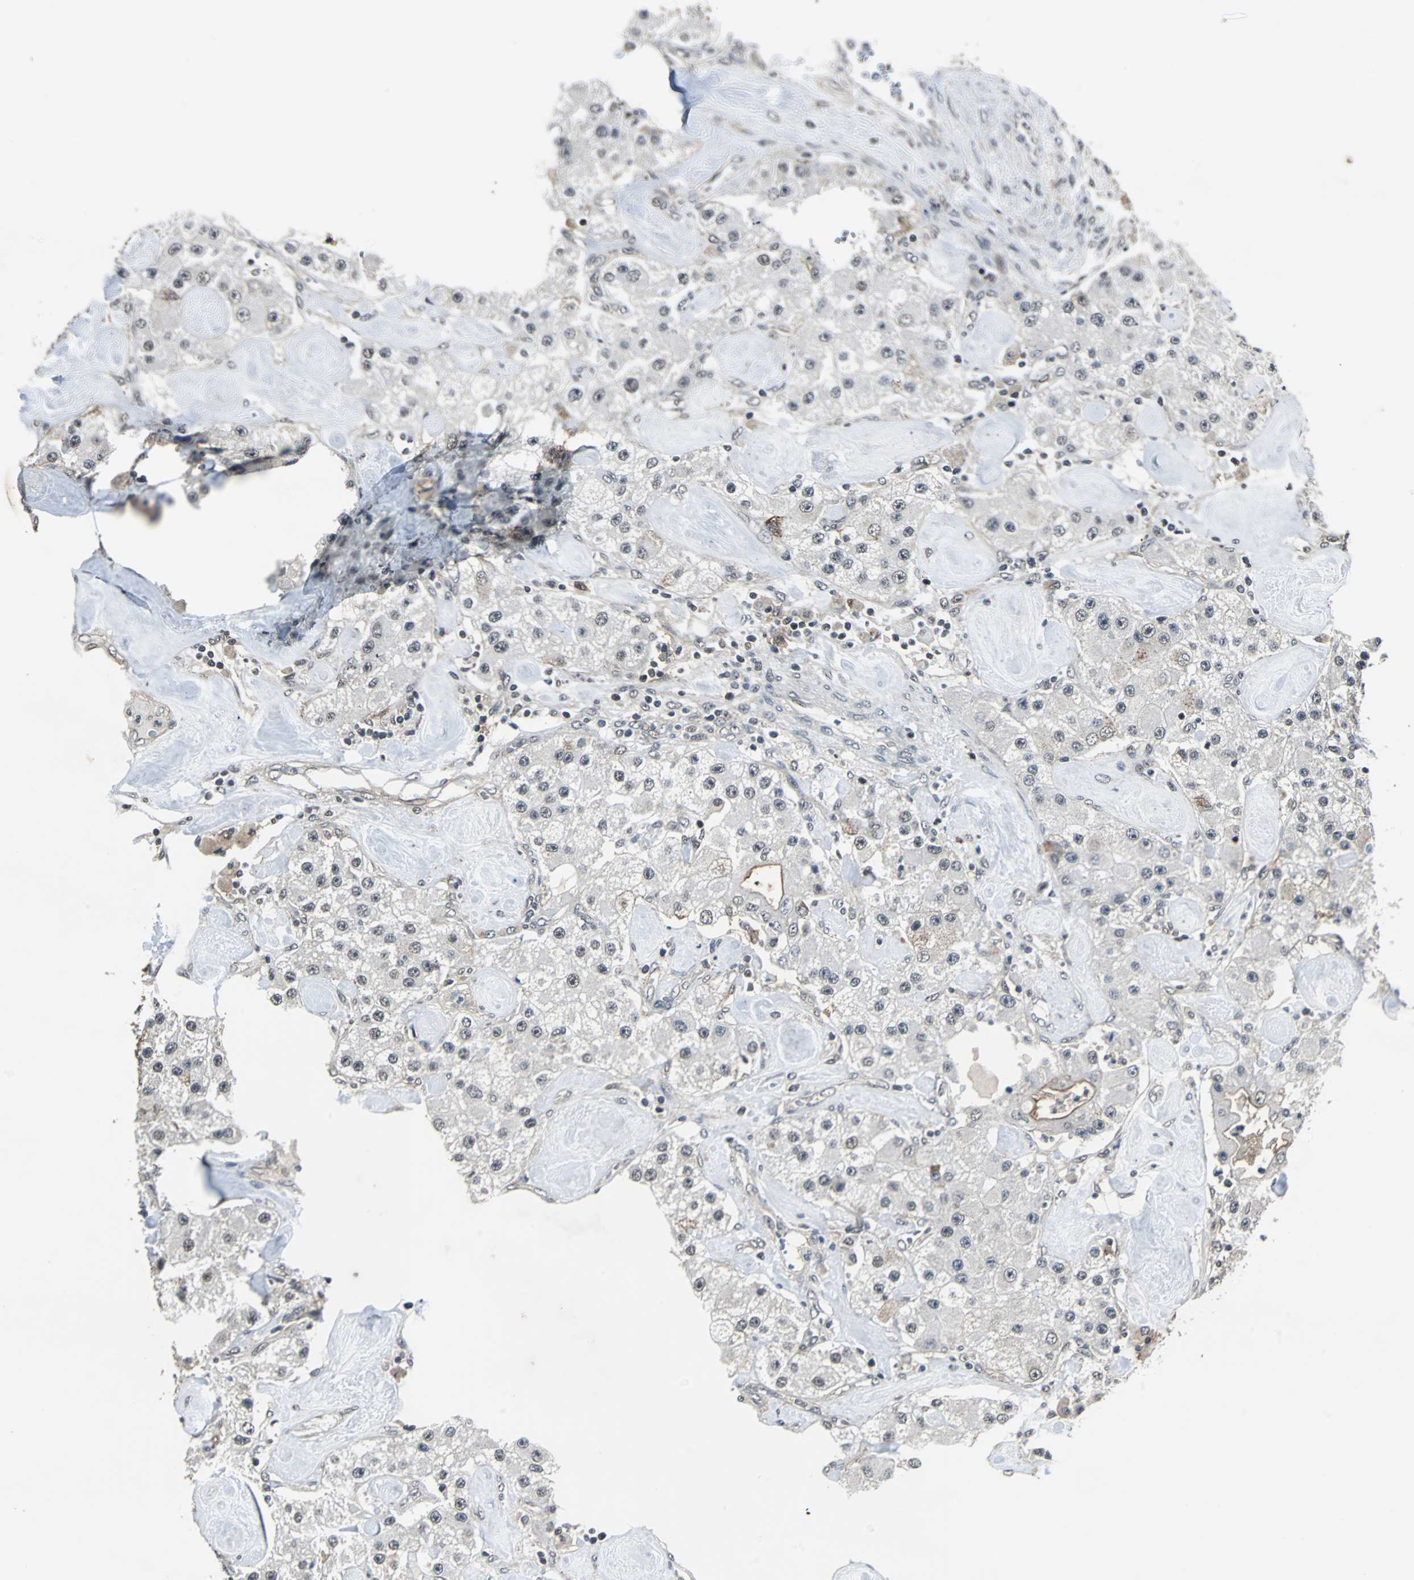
{"staining": {"intensity": "negative", "quantity": "none", "location": "none"}, "tissue": "carcinoid", "cell_type": "Tumor cells", "image_type": "cancer", "snomed": [{"axis": "morphology", "description": "Carcinoid, malignant, NOS"}, {"axis": "topography", "description": "Pancreas"}], "caption": "Image shows no protein positivity in tumor cells of carcinoid tissue. Nuclei are stained in blue.", "gene": "MKX", "patient": {"sex": "male", "age": 41}}